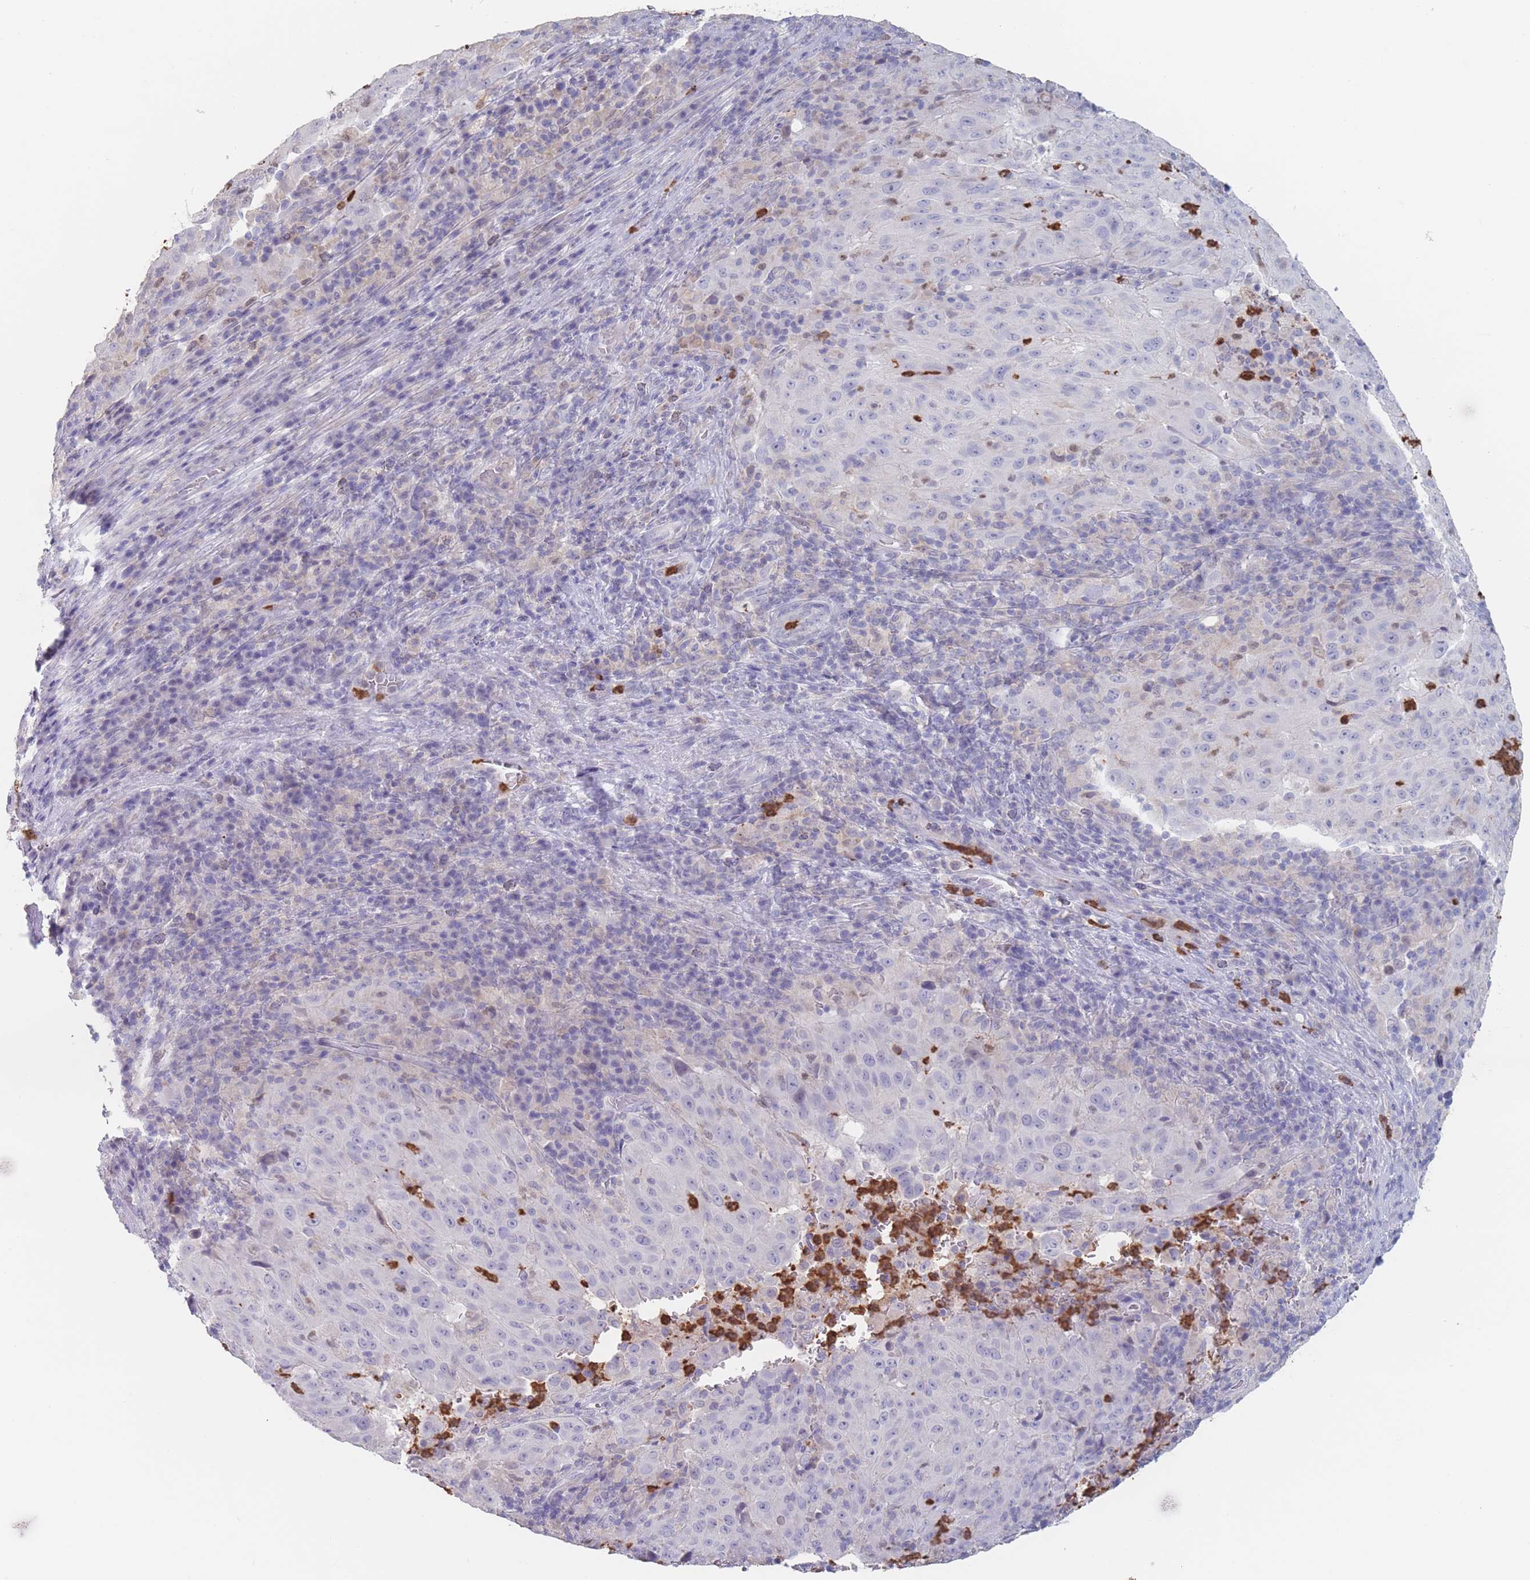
{"staining": {"intensity": "negative", "quantity": "none", "location": "none"}, "tissue": "pancreatic cancer", "cell_type": "Tumor cells", "image_type": "cancer", "snomed": [{"axis": "morphology", "description": "Adenocarcinoma, NOS"}, {"axis": "topography", "description": "Pancreas"}], "caption": "Immunohistochemistry photomicrograph of human adenocarcinoma (pancreatic) stained for a protein (brown), which demonstrates no expression in tumor cells.", "gene": "ATP1A3", "patient": {"sex": "male", "age": 63}}